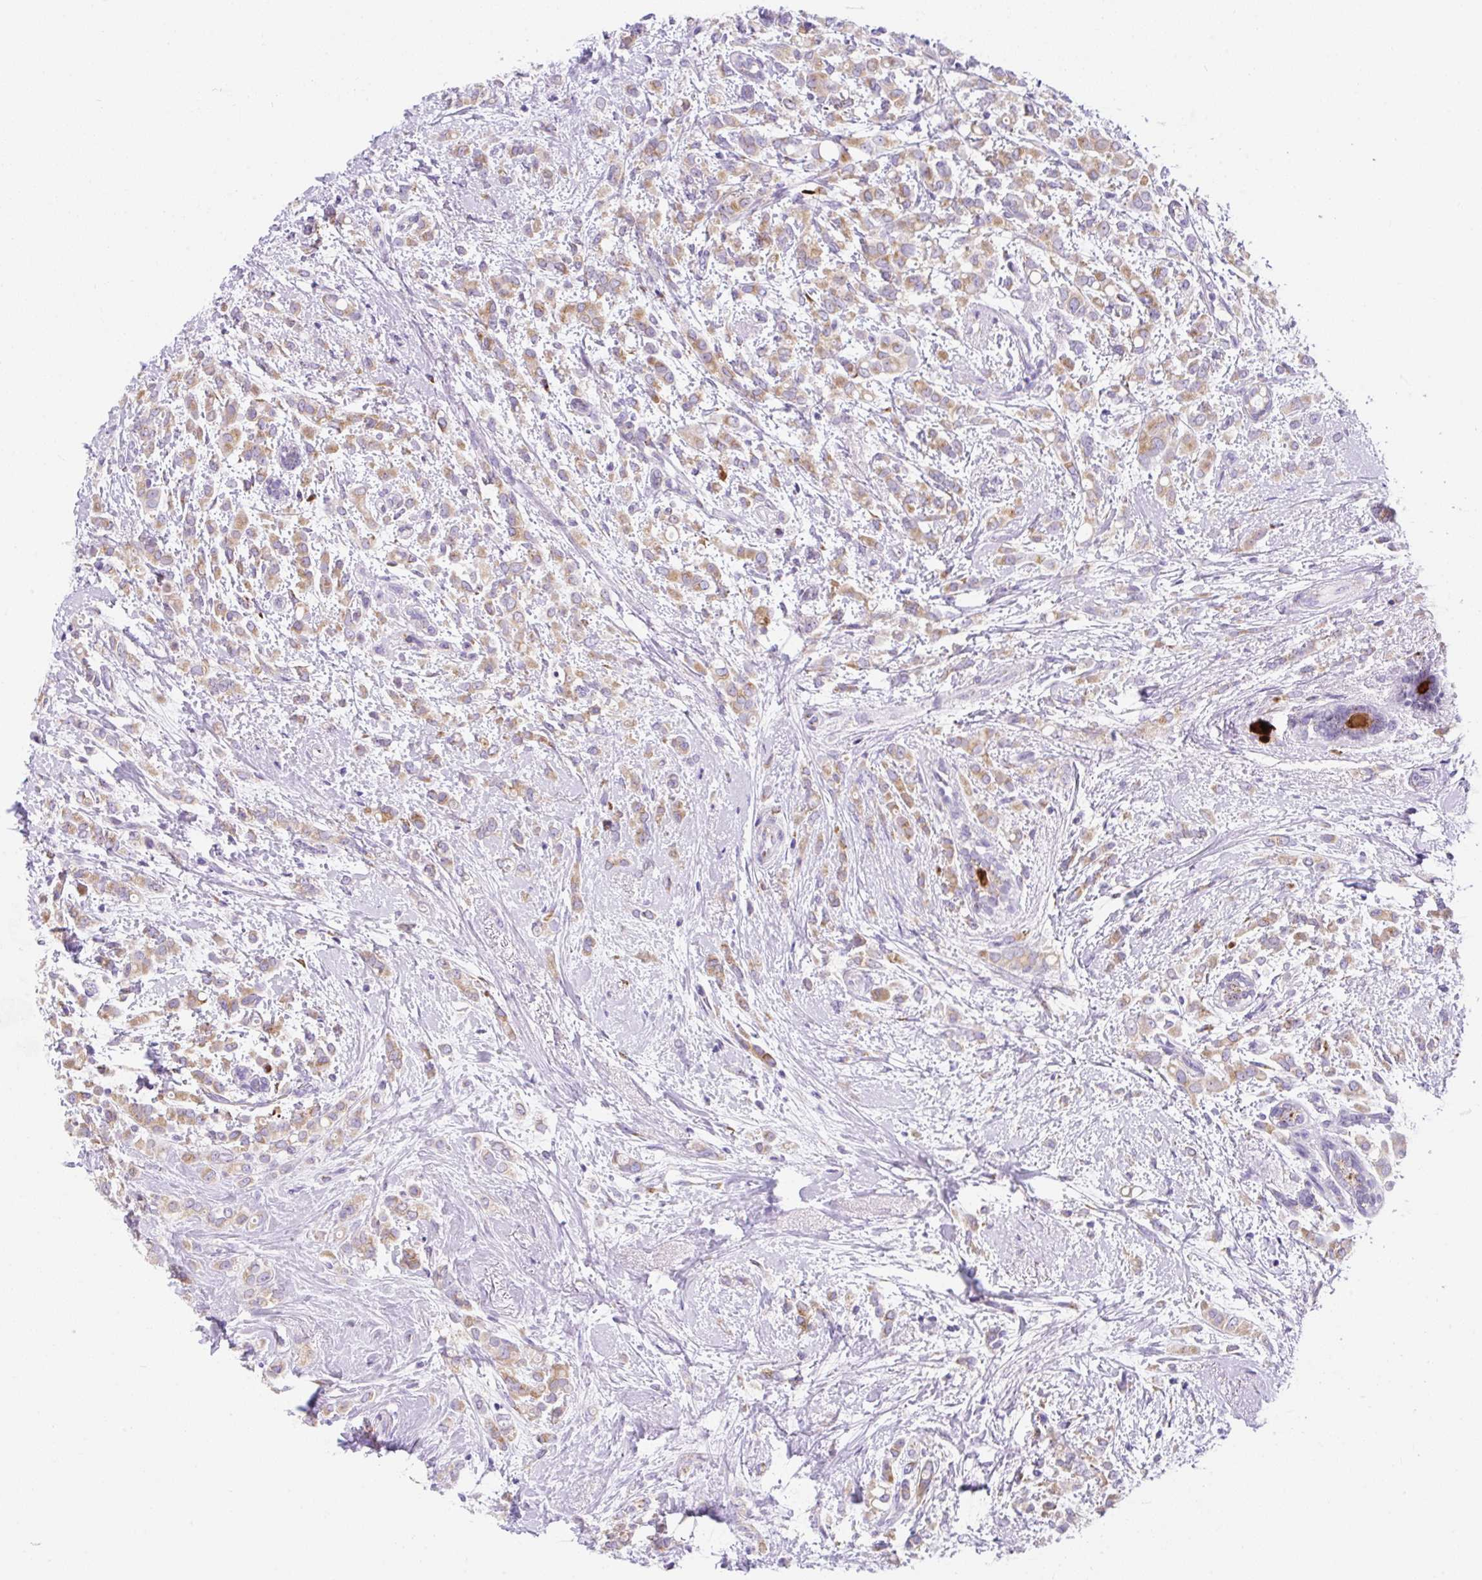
{"staining": {"intensity": "moderate", "quantity": ">75%", "location": "cytoplasmic/membranous"}, "tissue": "breast cancer", "cell_type": "Tumor cells", "image_type": "cancer", "snomed": [{"axis": "morphology", "description": "Lobular carcinoma"}, {"axis": "topography", "description": "Breast"}], "caption": "This histopathology image displays immunohistochemistry (IHC) staining of human breast cancer, with medium moderate cytoplasmic/membranous positivity in about >75% of tumor cells.", "gene": "GOLGA8A", "patient": {"sex": "female", "age": 68}}